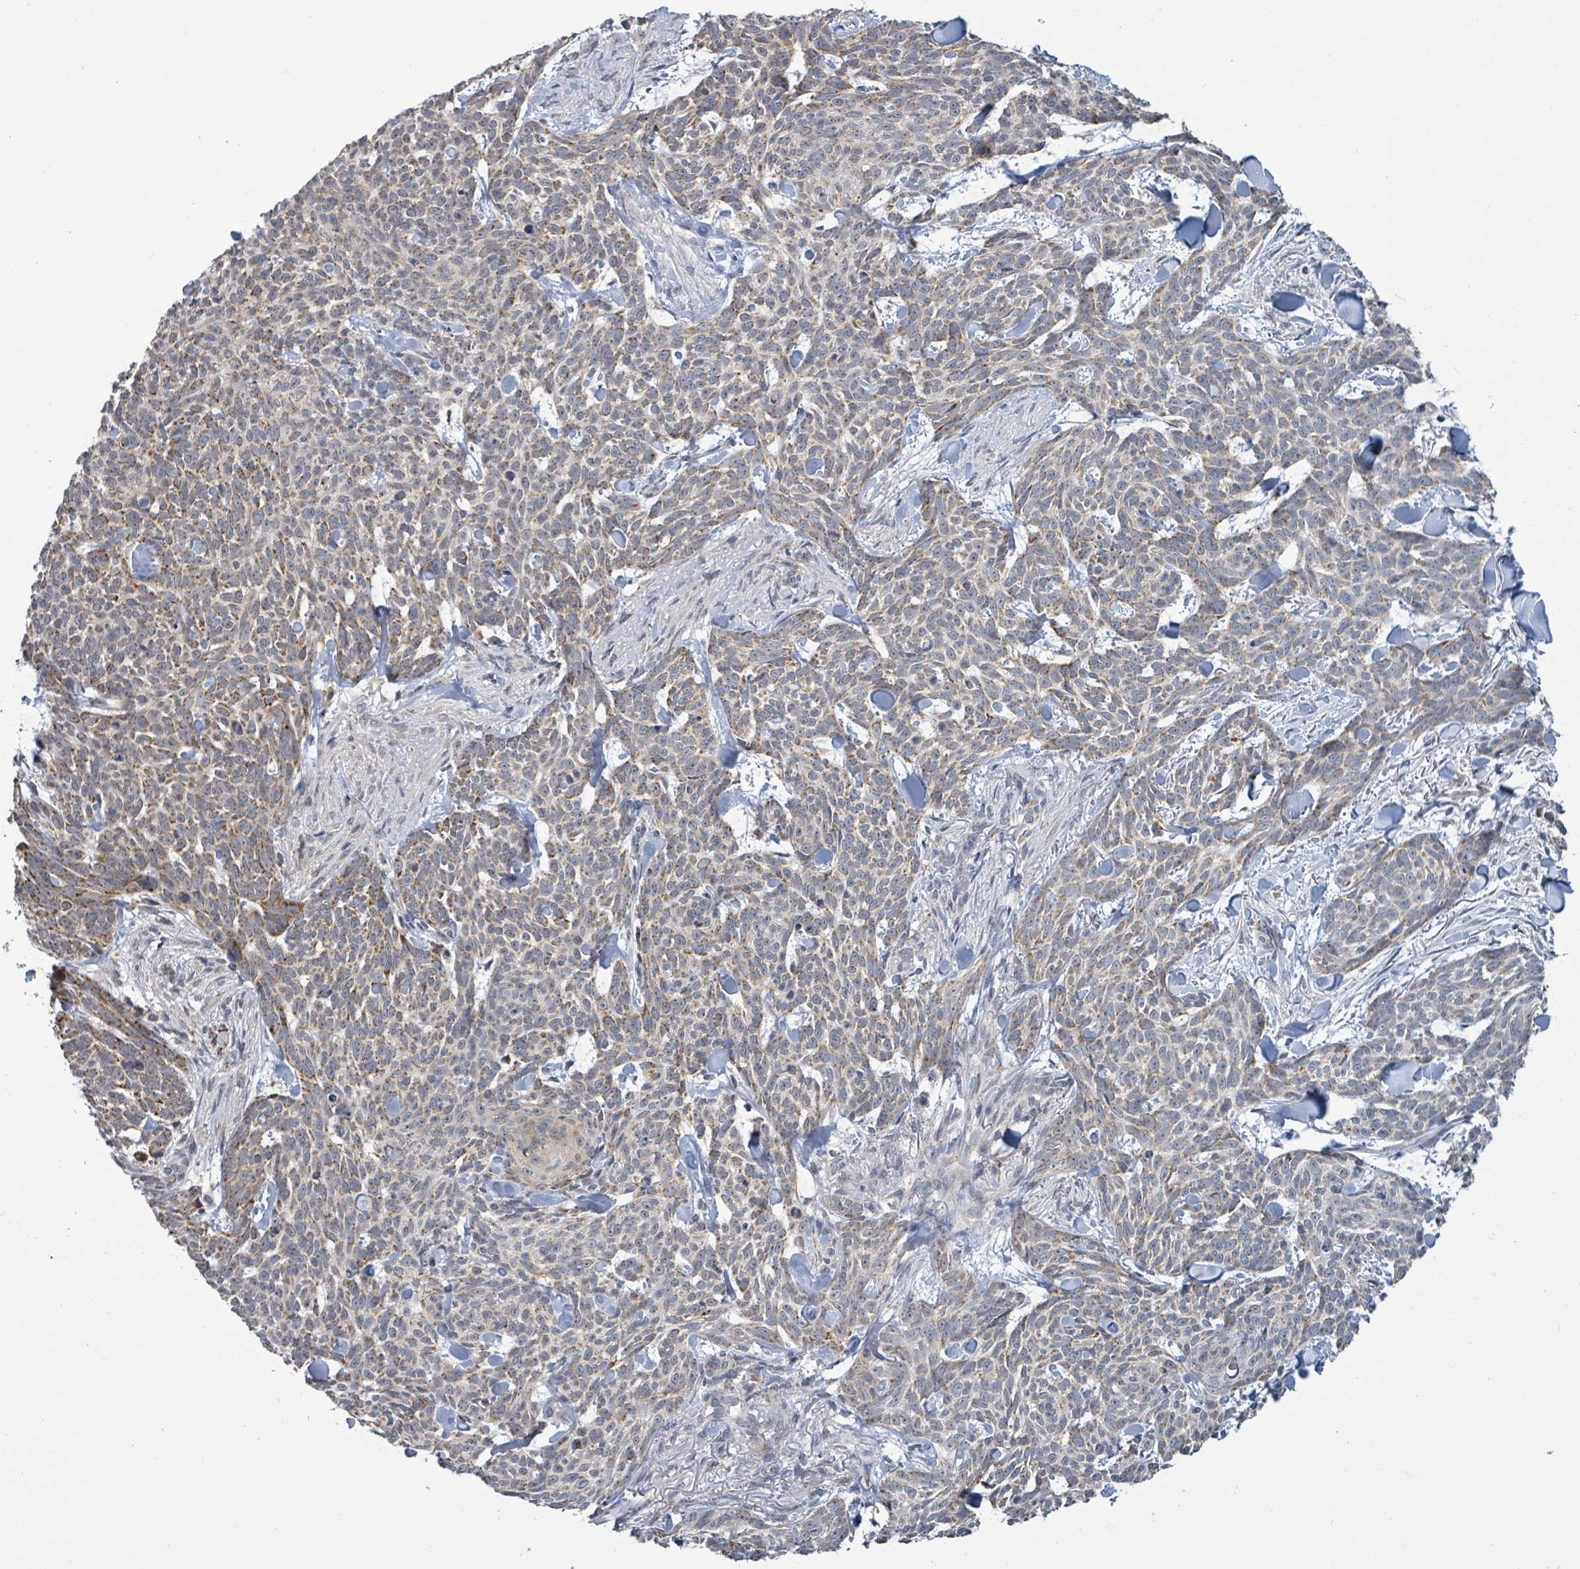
{"staining": {"intensity": "weak", "quantity": "25%-75%", "location": "cytoplasmic/membranous"}, "tissue": "skin cancer", "cell_type": "Tumor cells", "image_type": "cancer", "snomed": [{"axis": "morphology", "description": "Basal cell carcinoma"}, {"axis": "topography", "description": "Skin"}], "caption": "Immunohistochemical staining of skin basal cell carcinoma reveals low levels of weak cytoplasmic/membranous expression in approximately 25%-75% of tumor cells. (Stains: DAB (3,3'-diaminobenzidine) in brown, nuclei in blue, Microscopy: brightfield microscopy at high magnification).", "gene": "COQ10B", "patient": {"sex": "female", "age": 93}}